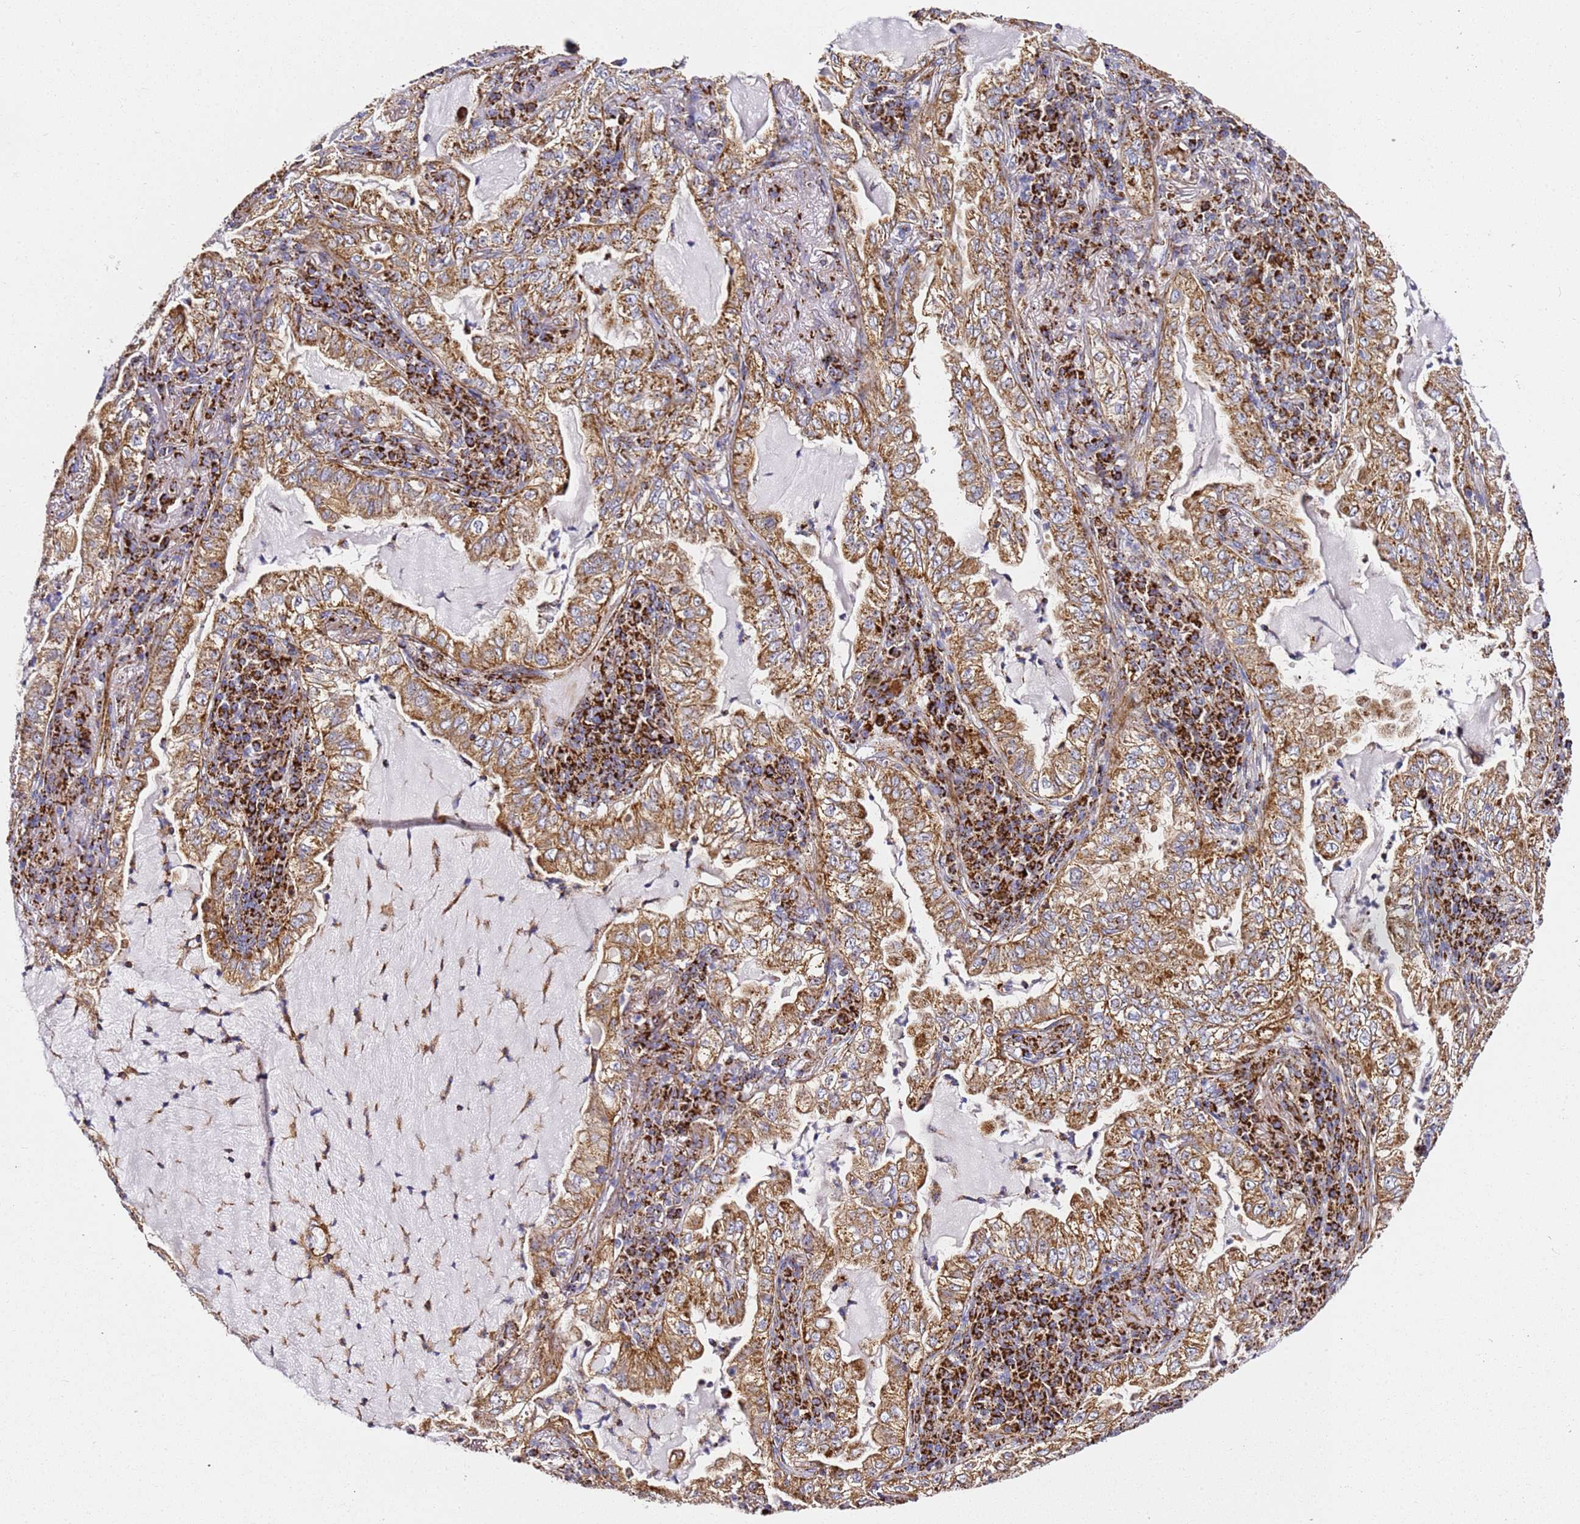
{"staining": {"intensity": "moderate", "quantity": ">75%", "location": "cytoplasmic/membranous"}, "tissue": "lung cancer", "cell_type": "Tumor cells", "image_type": "cancer", "snomed": [{"axis": "morphology", "description": "Adenocarcinoma, NOS"}, {"axis": "topography", "description": "Lung"}], "caption": "Lung cancer (adenocarcinoma) was stained to show a protein in brown. There is medium levels of moderate cytoplasmic/membranous positivity in approximately >75% of tumor cells. (brown staining indicates protein expression, while blue staining denotes nuclei).", "gene": "NDUFA3", "patient": {"sex": "female", "age": 73}}